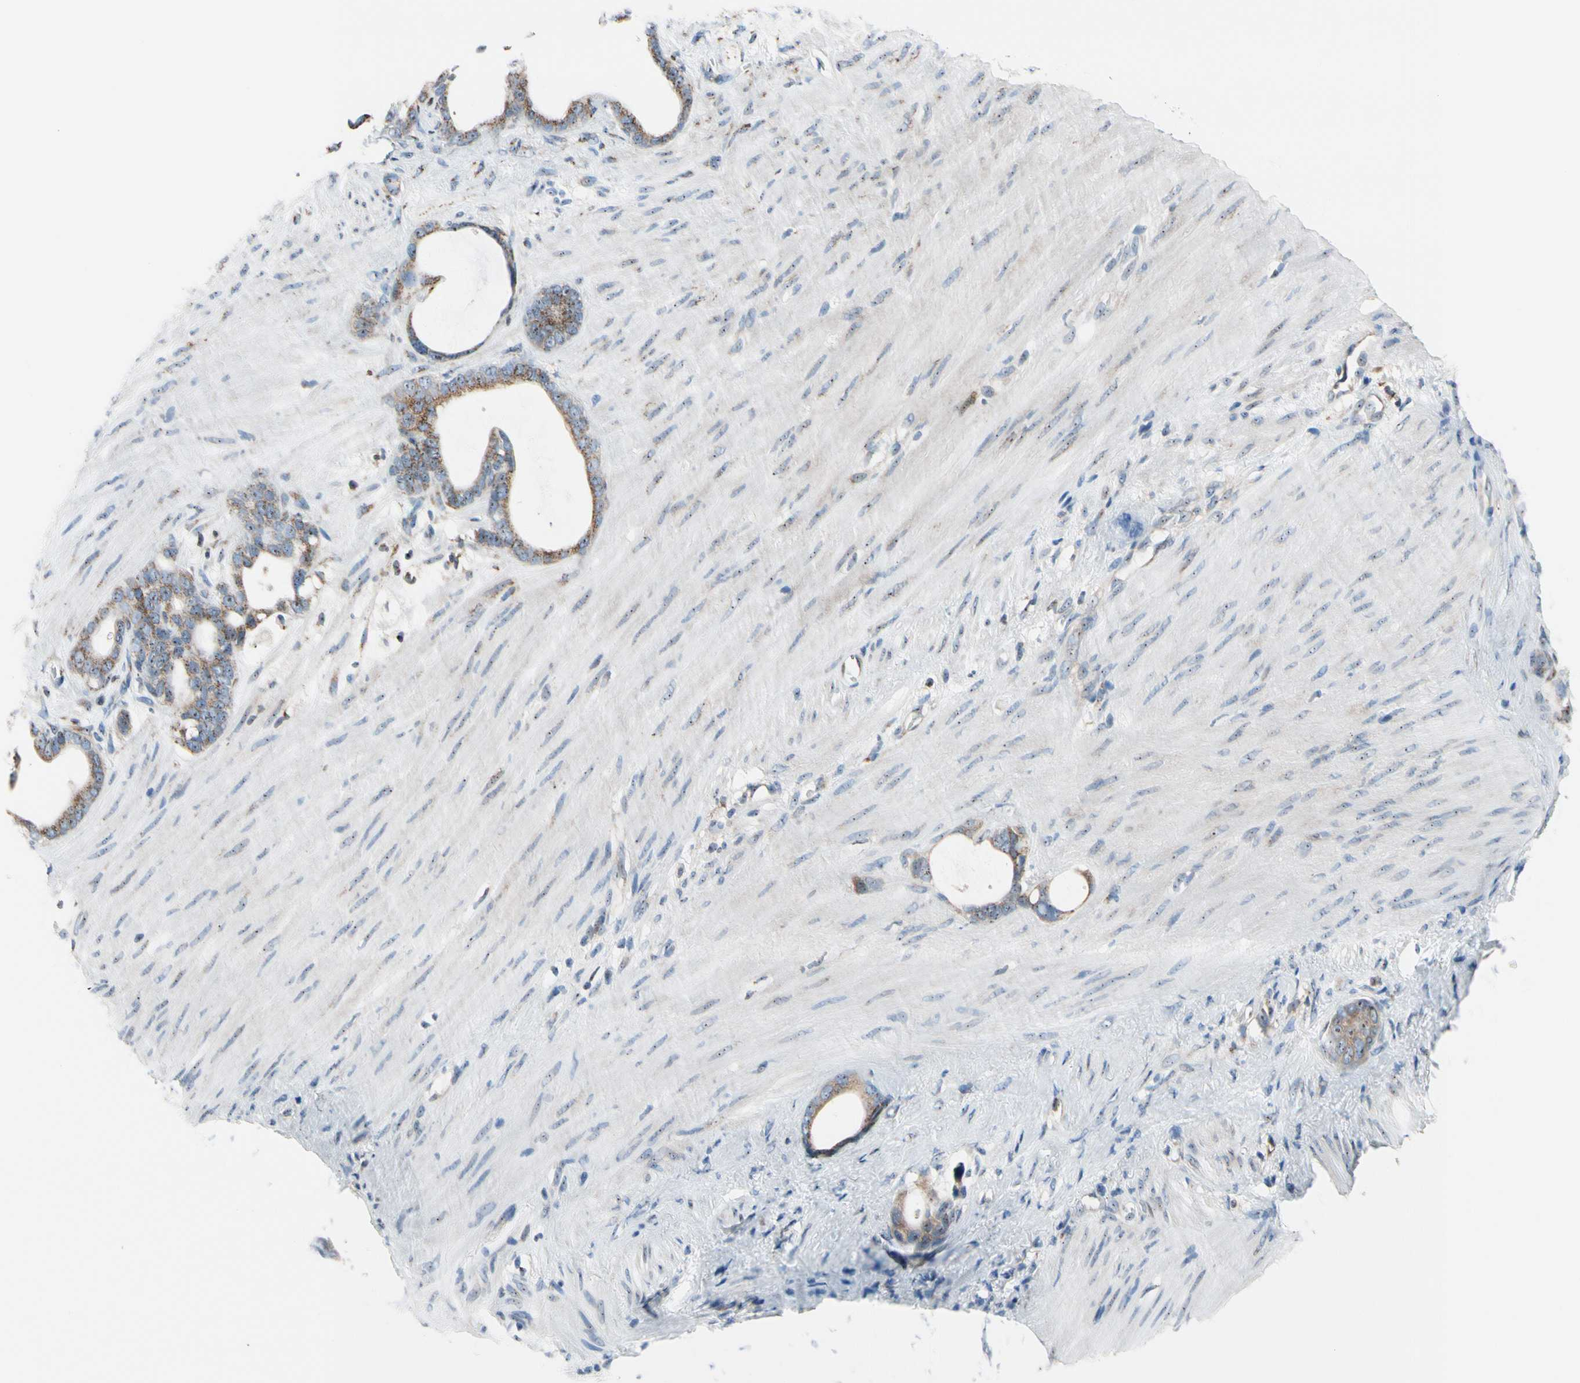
{"staining": {"intensity": "weak", "quantity": ">75%", "location": "cytoplasmic/membranous"}, "tissue": "stomach cancer", "cell_type": "Tumor cells", "image_type": "cancer", "snomed": [{"axis": "morphology", "description": "Adenocarcinoma, NOS"}, {"axis": "topography", "description": "Stomach"}], "caption": "Immunohistochemical staining of human stomach cancer exhibits low levels of weak cytoplasmic/membranous protein staining in approximately >75% of tumor cells.", "gene": "TMED7", "patient": {"sex": "female", "age": 75}}